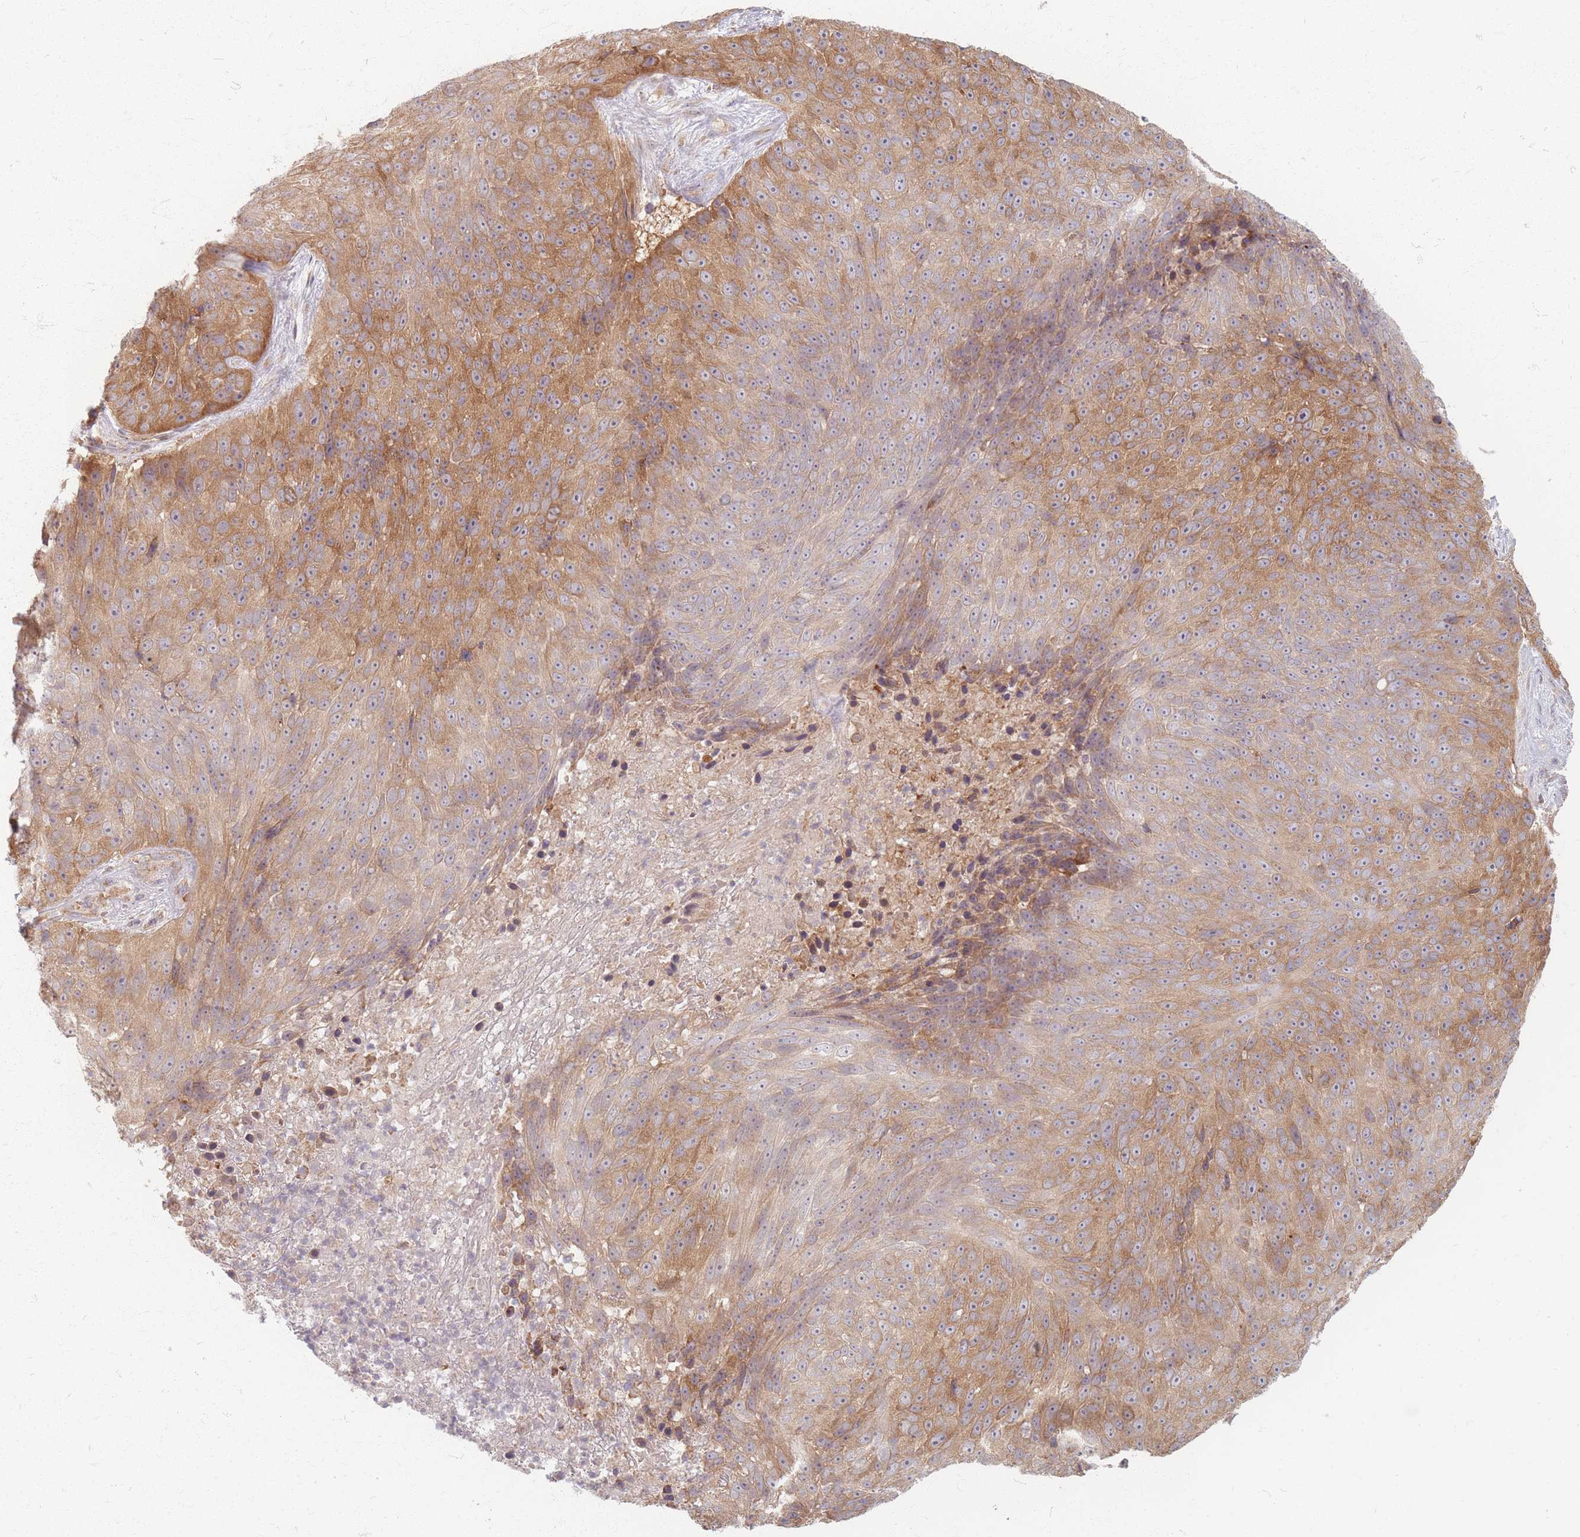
{"staining": {"intensity": "moderate", "quantity": ">75%", "location": "cytoplasmic/membranous"}, "tissue": "skin cancer", "cell_type": "Tumor cells", "image_type": "cancer", "snomed": [{"axis": "morphology", "description": "Squamous cell carcinoma, NOS"}, {"axis": "topography", "description": "Skin"}], "caption": "High-magnification brightfield microscopy of skin squamous cell carcinoma stained with DAB (brown) and counterstained with hematoxylin (blue). tumor cells exhibit moderate cytoplasmic/membranous staining is identified in approximately>75% of cells. The staining was performed using DAB, with brown indicating positive protein expression. Nuclei are stained blue with hematoxylin.", "gene": "SMIM14", "patient": {"sex": "female", "age": 87}}